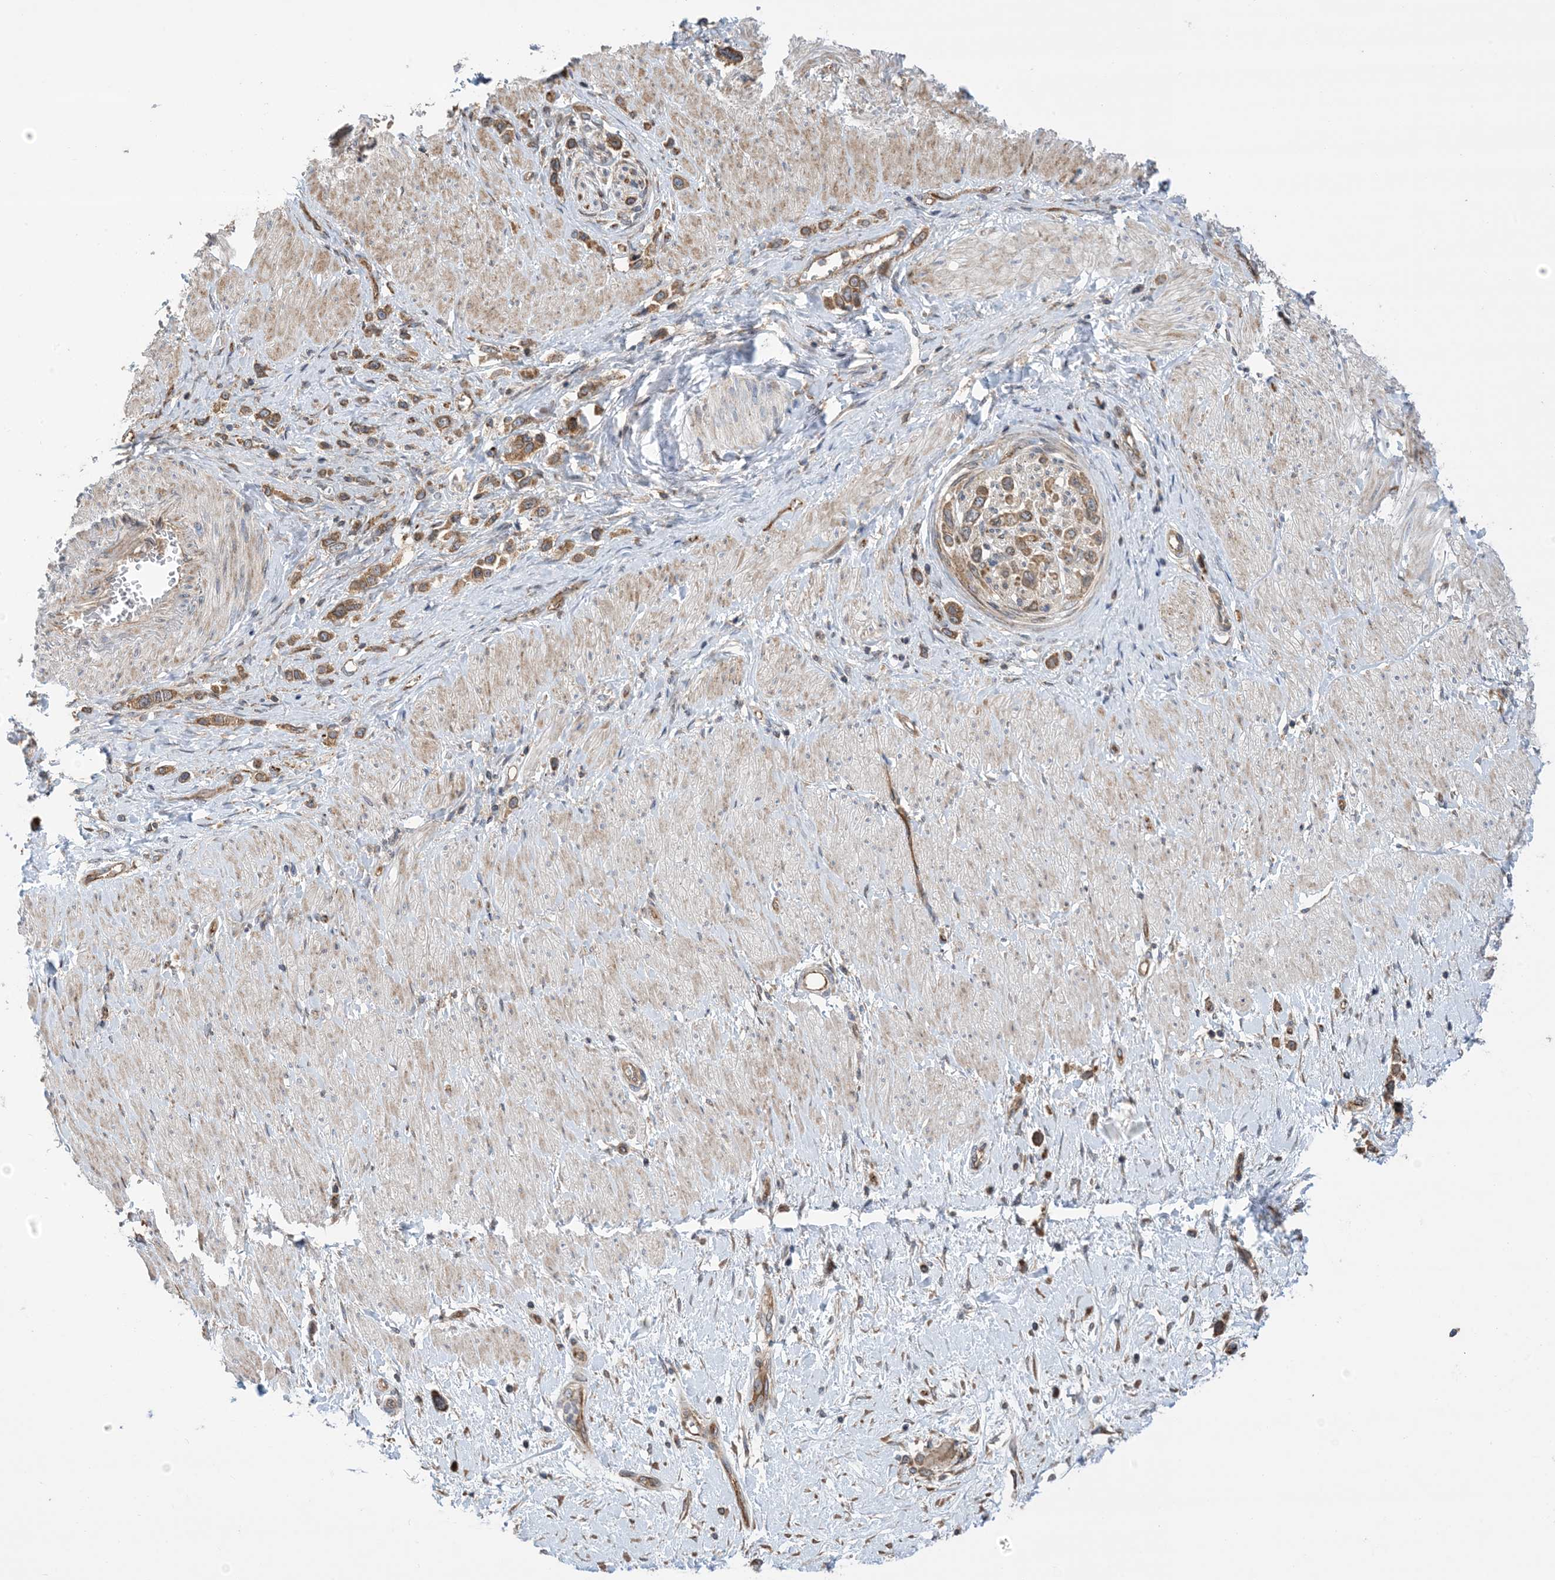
{"staining": {"intensity": "moderate", "quantity": ">75%", "location": "cytoplasmic/membranous"}, "tissue": "stomach cancer", "cell_type": "Tumor cells", "image_type": "cancer", "snomed": [{"axis": "morphology", "description": "Normal tissue, NOS"}, {"axis": "morphology", "description": "Adenocarcinoma, NOS"}, {"axis": "topography", "description": "Stomach, upper"}, {"axis": "topography", "description": "Stomach"}], "caption": "About >75% of tumor cells in human adenocarcinoma (stomach) exhibit moderate cytoplasmic/membranous protein staining as visualized by brown immunohistochemical staining.", "gene": "CLEC16A", "patient": {"sex": "female", "age": 65}}